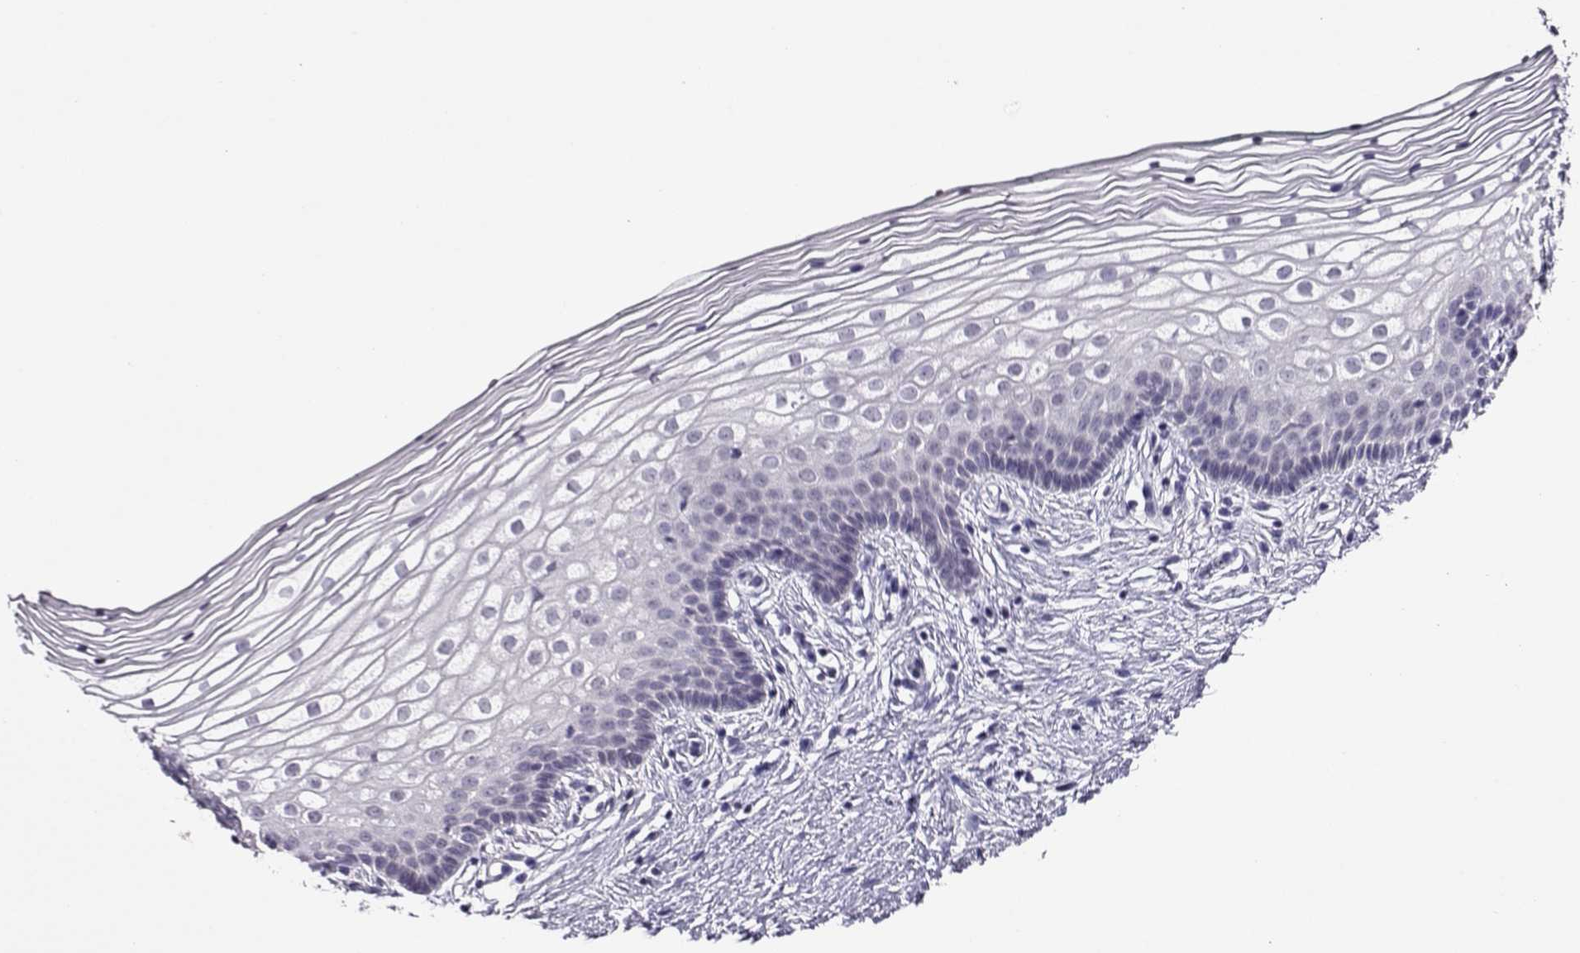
{"staining": {"intensity": "negative", "quantity": "none", "location": "none"}, "tissue": "vagina", "cell_type": "Squamous epithelial cells", "image_type": "normal", "snomed": [{"axis": "morphology", "description": "Normal tissue, NOS"}, {"axis": "topography", "description": "Vagina"}], "caption": "DAB (3,3'-diaminobenzidine) immunohistochemical staining of benign vagina reveals no significant staining in squamous epithelial cells.", "gene": "LRFN2", "patient": {"sex": "female", "age": 36}}